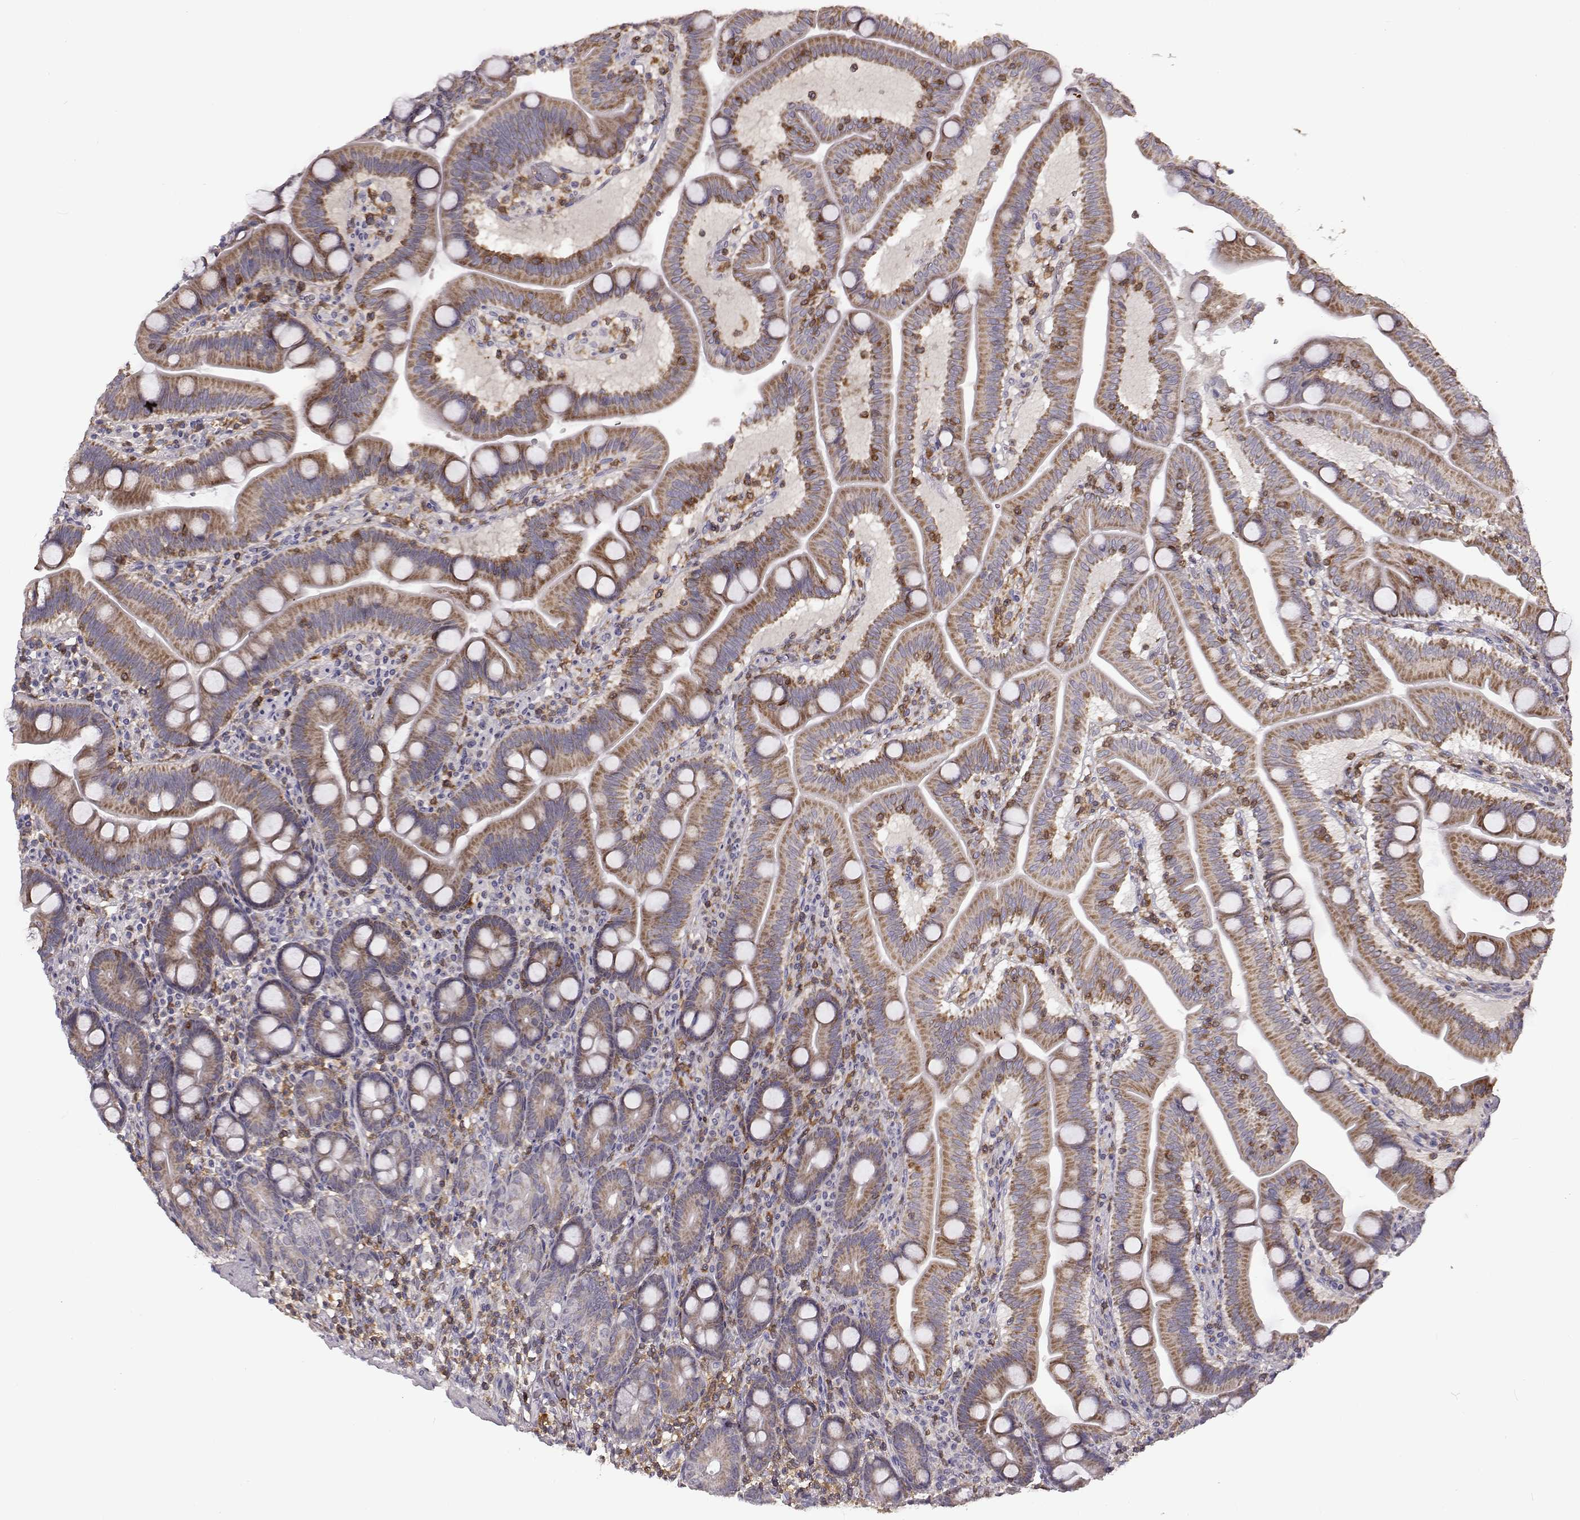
{"staining": {"intensity": "moderate", "quantity": ">75%", "location": "cytoplasmic/membranous"}, "tissue": "duodenum", "cell_type": "Glandular cells", "image_type": "normal", "snomed": [{"axis": "morphology", "description": "Normal tissue, NOS"}, {"axis": "topography", "description": "Duodenum"}], "caption": "A high-resolution histopathology image shows immunohistochemistry (IHC) staining of normal duodenum, which shows moderate cytoplasmic/membranous staining in about >75% of glandular cells.", "gene": "DOK2", "patient": {"sex": "male", "age": 59}}